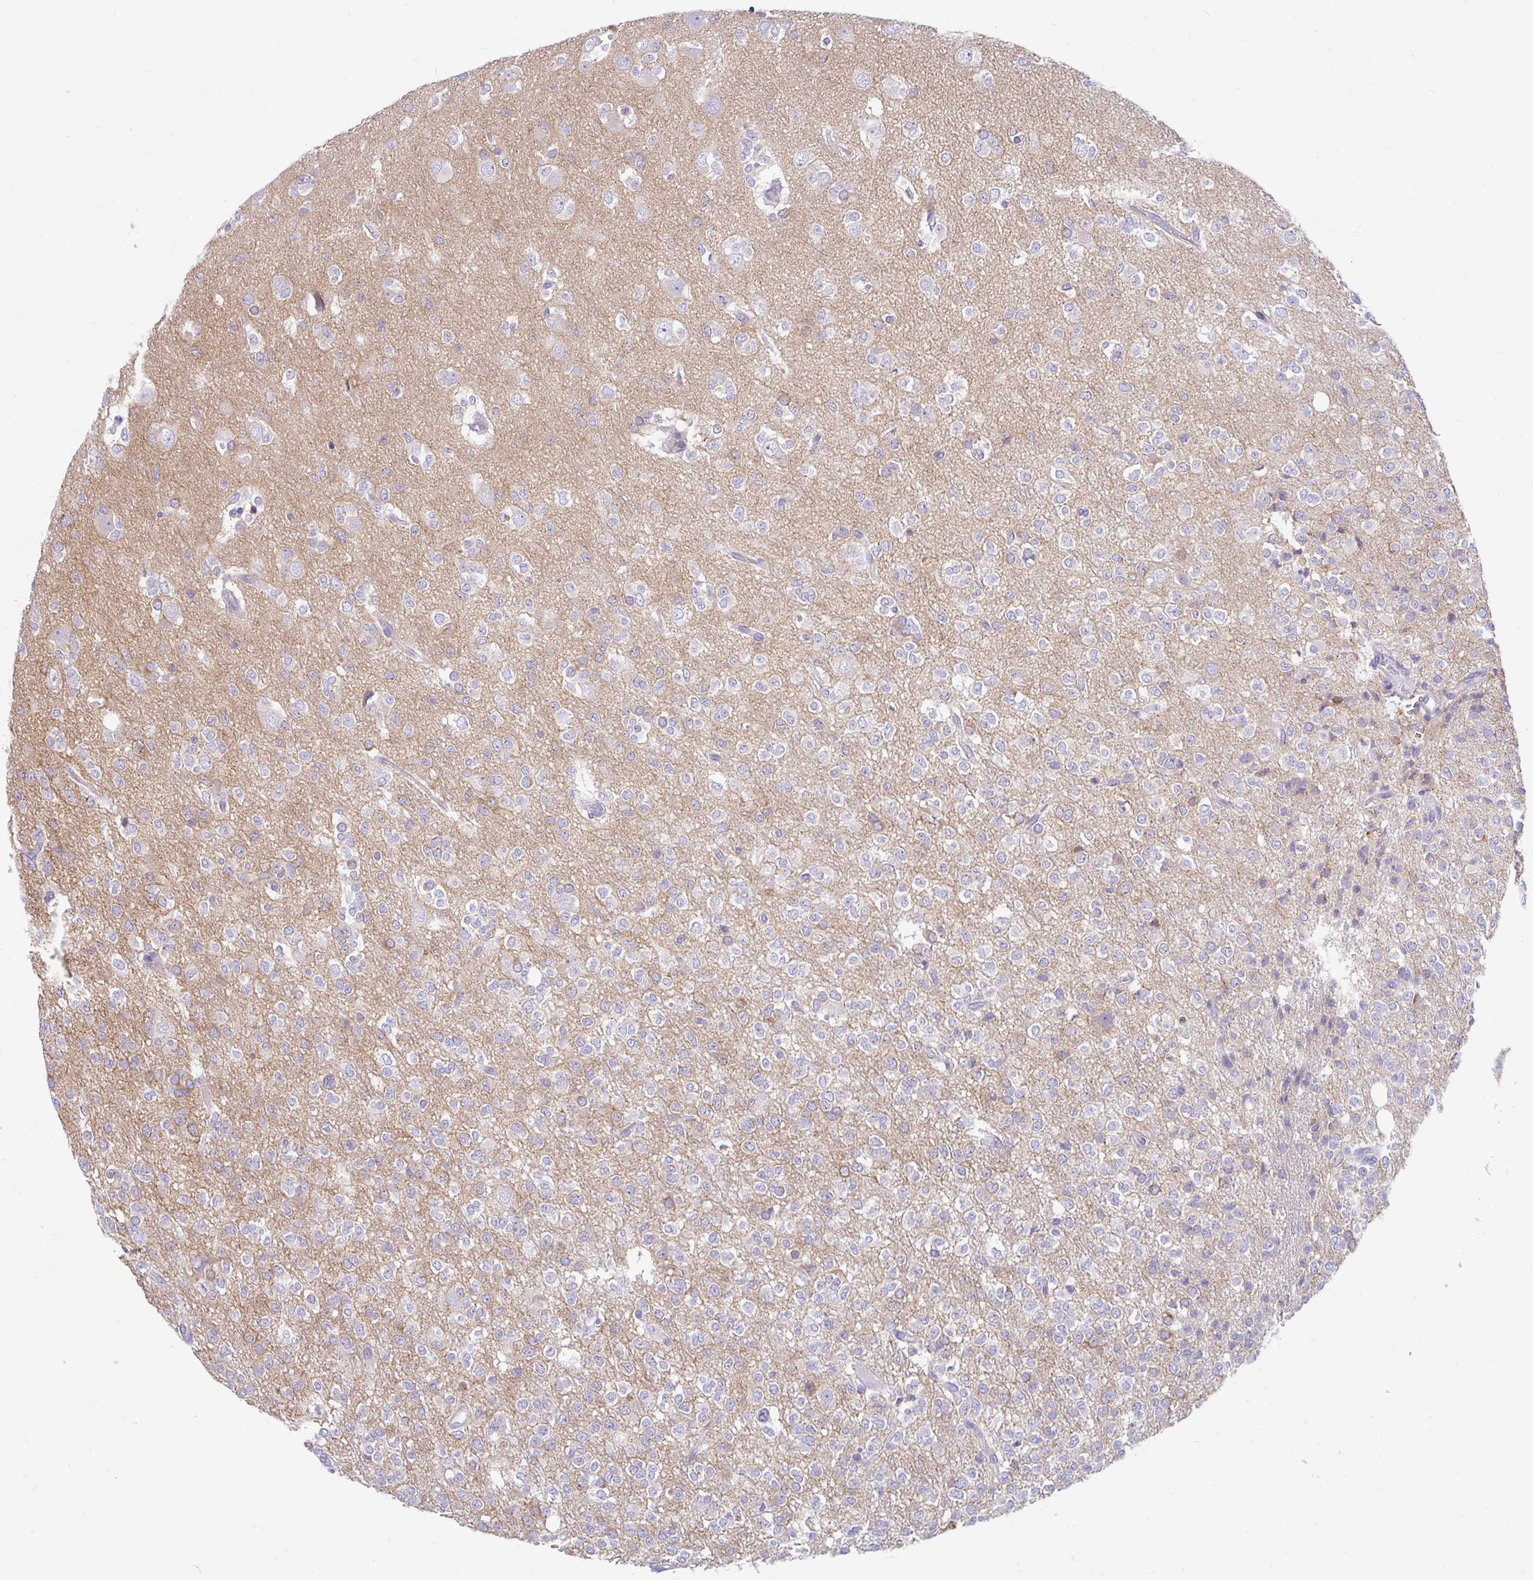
{"staining": {"intensity": "weak", "quantity": "<25%", "location": "cytoplasmic/membranous"}, "tissue": "glioma", "cell_type": "Tumor cells", "image_type": "cancer", "snomed": [{"axis": "morphology", "description": "Glioma, malignant, Low grade"}, {"axis": "topography", "description": "Brain"}], "caption": "High magnification brightfield microscopy of glioma stained with DAB (3,3'-diaminobenzidine) (brown) and counterstained with hematoxylin (blue): tumor cells show no significant positivity.", "gene": "LRRC26", "patient": {"sex": "female", "age": 33}}